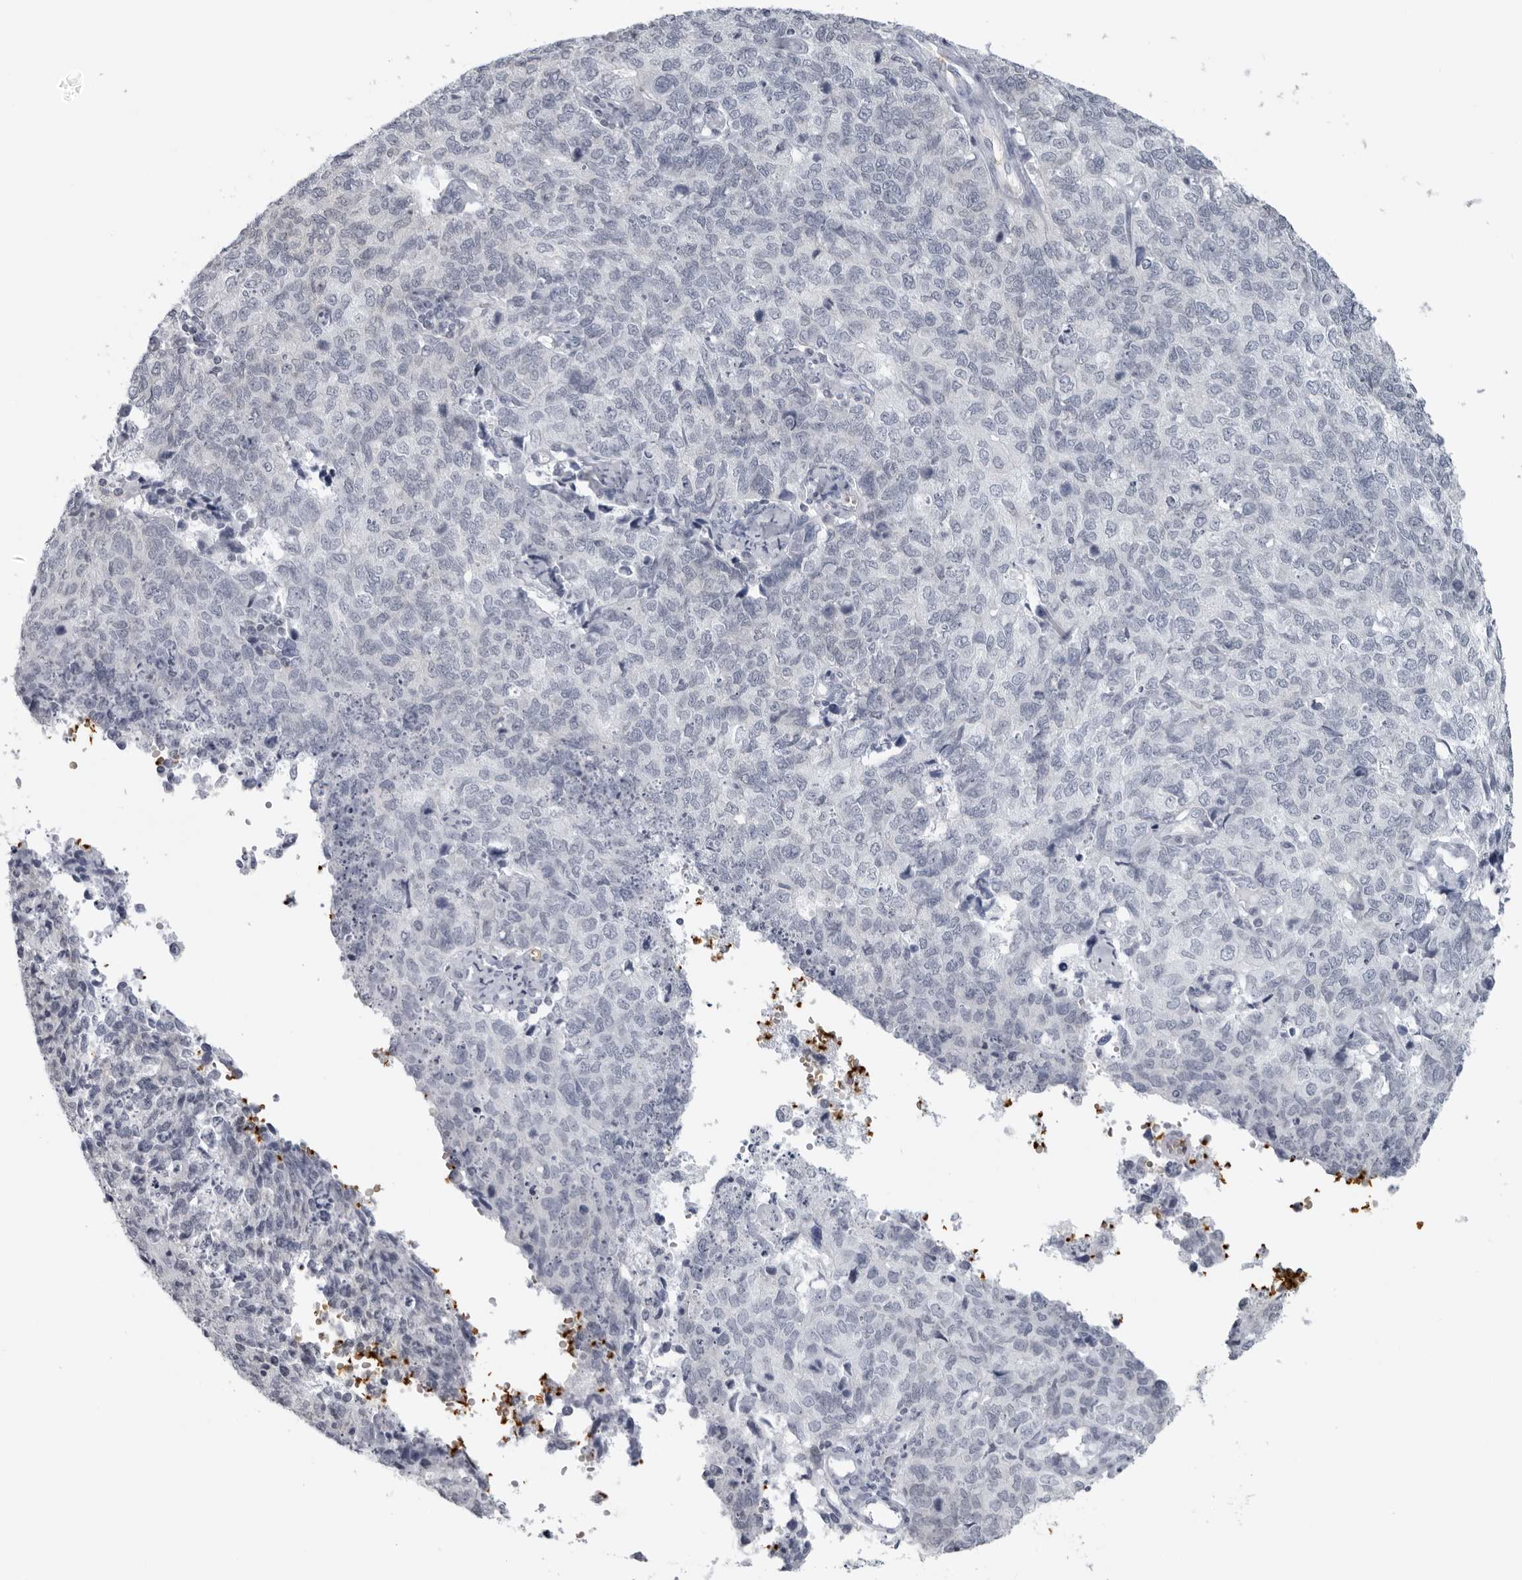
{"staining": {"intensity": "negative", "quantity": "none", "location": "none"}, "tissue": "cervical cancer", "cell_type": "Tumor cells", "image_type": "cancer", "snomed": [{"axis": "morphology", "description": "Squamous cell carcinoma, NOS"}, {"axis": "topography", "description": "Cervix"}], "caption": "Cervical cancer (squamous cell carcinoma) was stained to show a protein in brown. There is no significant staining in tumor cells.", "gene": "EPB41", "patient": {"sex": "female", "age": 63}}